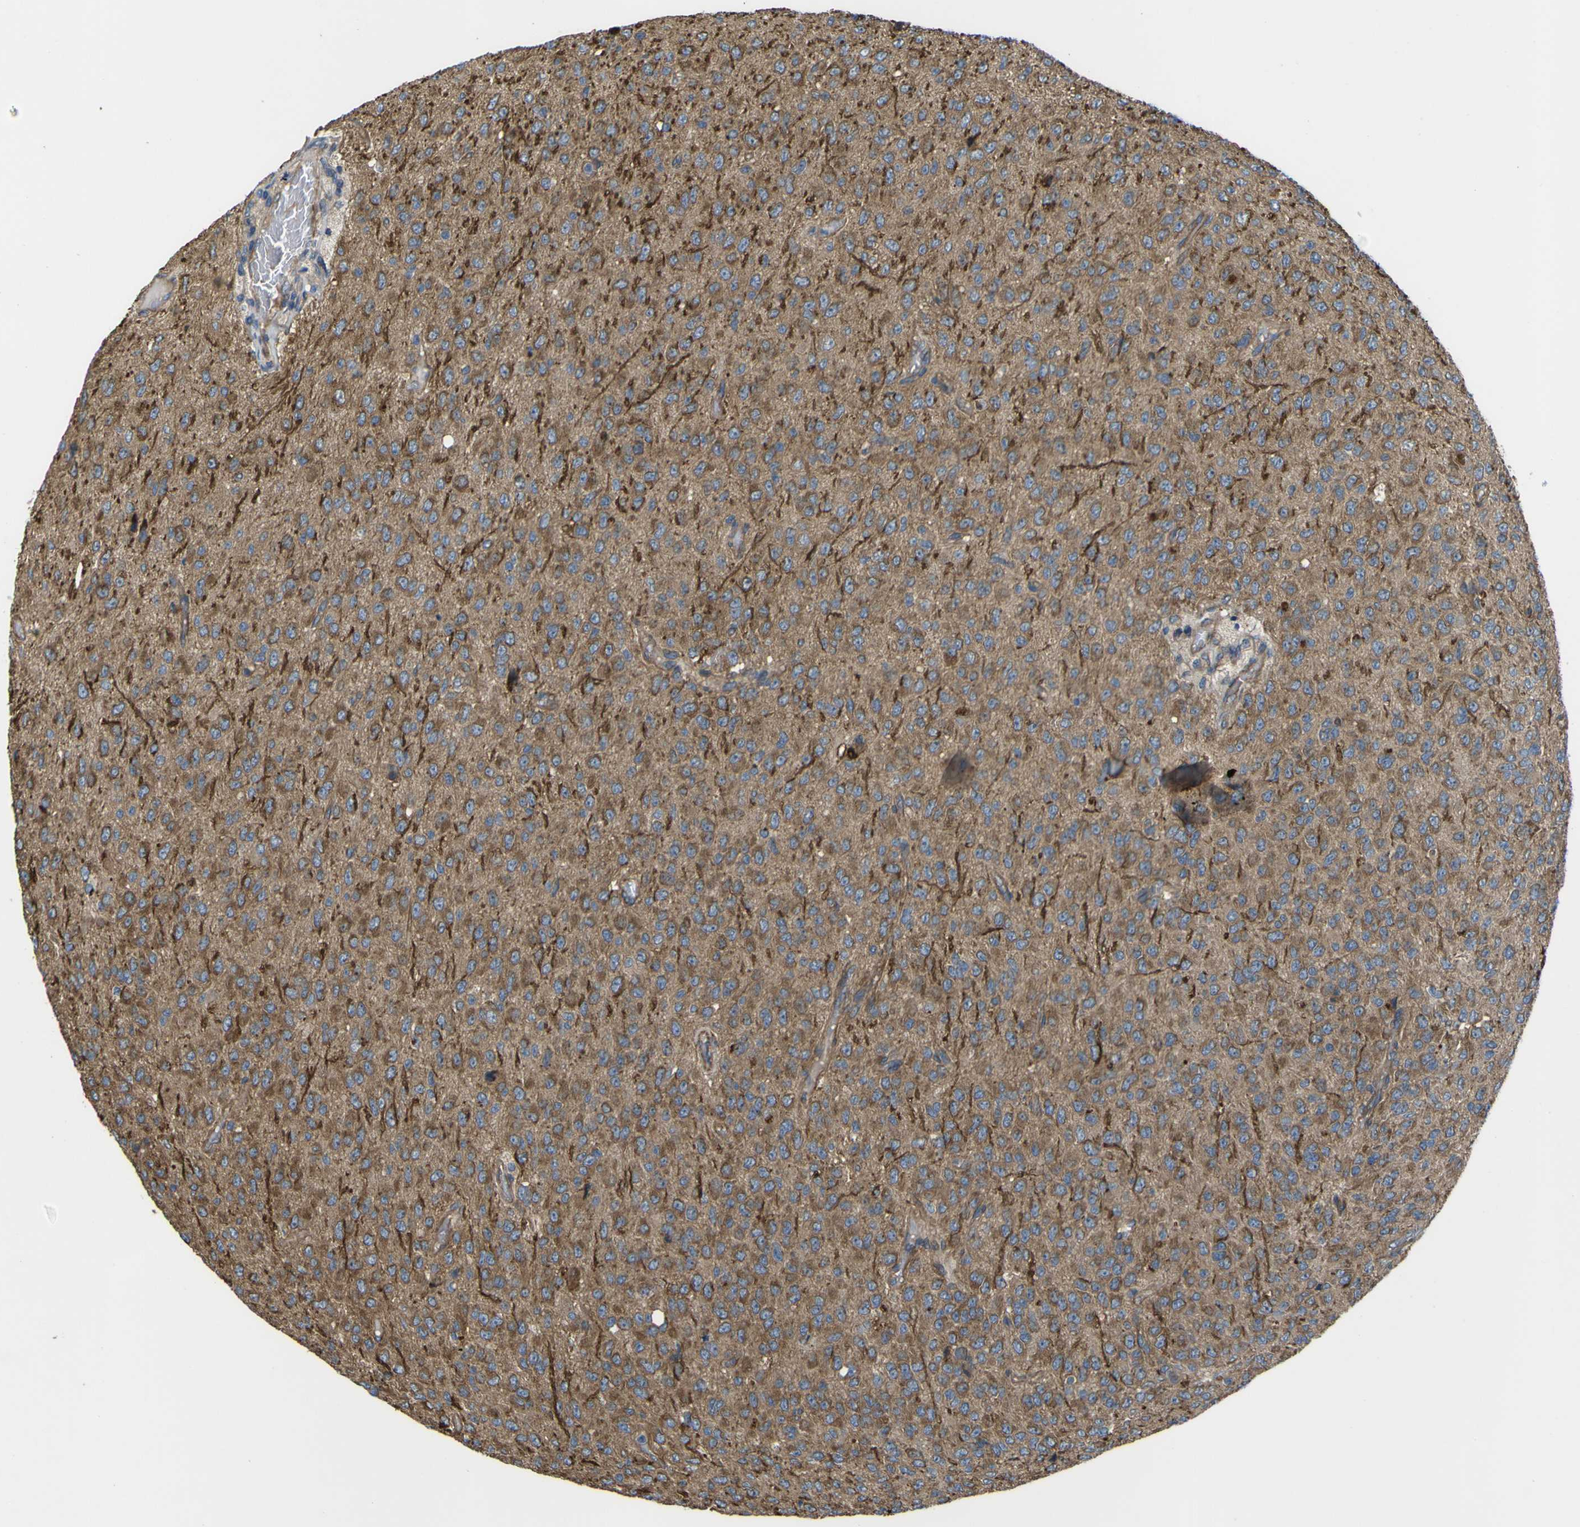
{"staining": {"intensity": "moderate", "quantity": "25%-75%", "location": "cytoplasmic/membranous"}, "tissue": "glioma", "cell_type": "Tumor cells", "image_type": "cancer", "snomed": [{"axis": "morphology", "description": "Glioma, malignant, High grade"}, {"axis": "topography", "description": "pancreas cauda"}], "caption": "Tumor cells display medium levels of moderate cytoplasmic/membranous positivity in about 25%-75% of cells in human high-grade glioma (malignant). (DAB (3,3'-diaminobenzidine) IHC with brightfield microscopy, high magnification).", "gene": "FBXO30", "patient": {"sex": "male", "age": 60}}